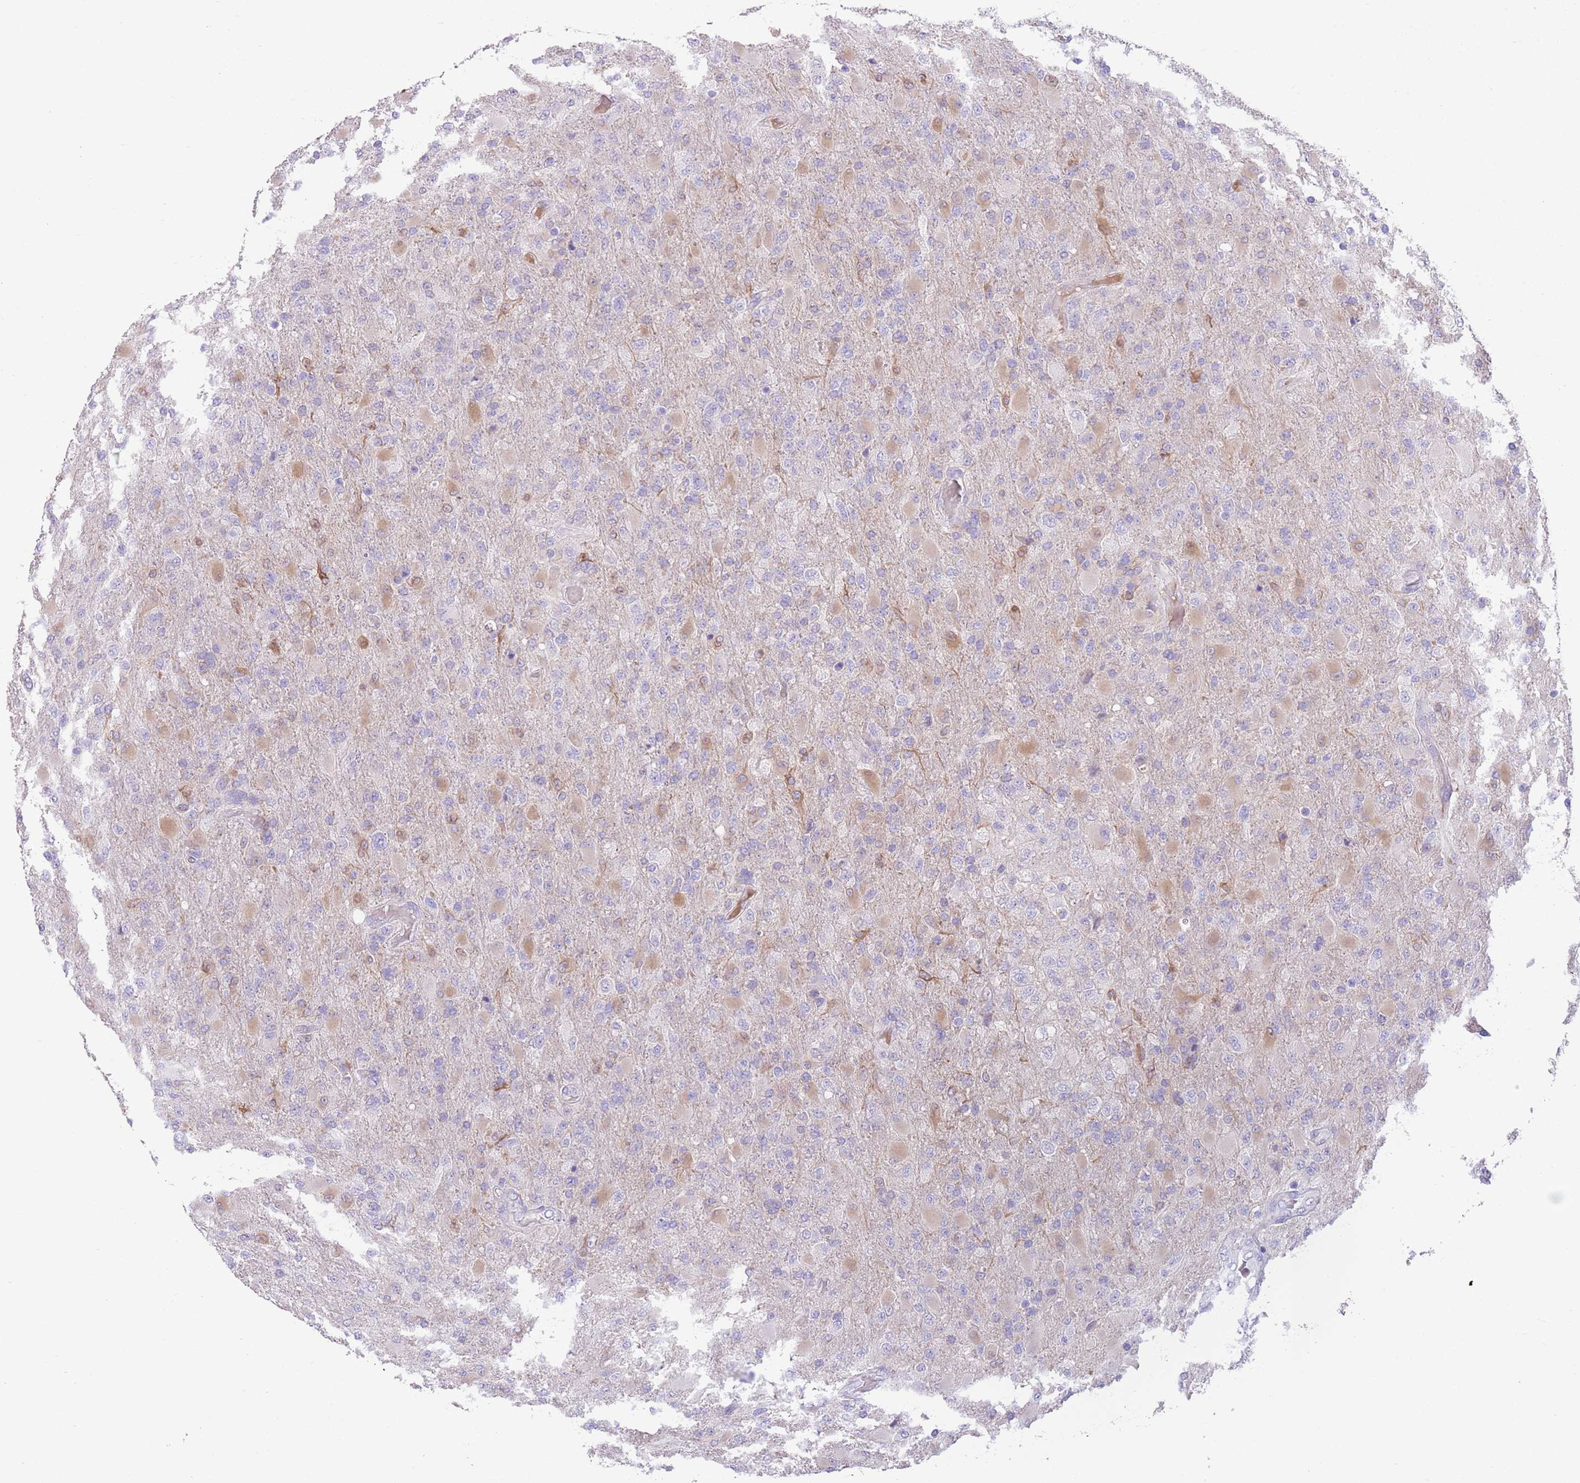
{"staining": {"intensity": "strong", "quantity": "<25%", "location": "cytoplasmic/membranous"}, "tissue": "glioma", "cell_type": "Tumor cells", "image_type": "cancer", "snomed": [{"axis": "morphology", "description": "Glioma, malignant, Low grade"}, {"axis": "topography", "description": "Brain"}], "caption": "Immunohistochemistry (IHC) histopathology image of human glioma stained for a protein (brown), which shows medium levels of strong cytoplasmic/membranous expression in approximately <25% of tumor cells.", "gene": "IGFL4", "patient": {"sex": "male", "age": 65}}